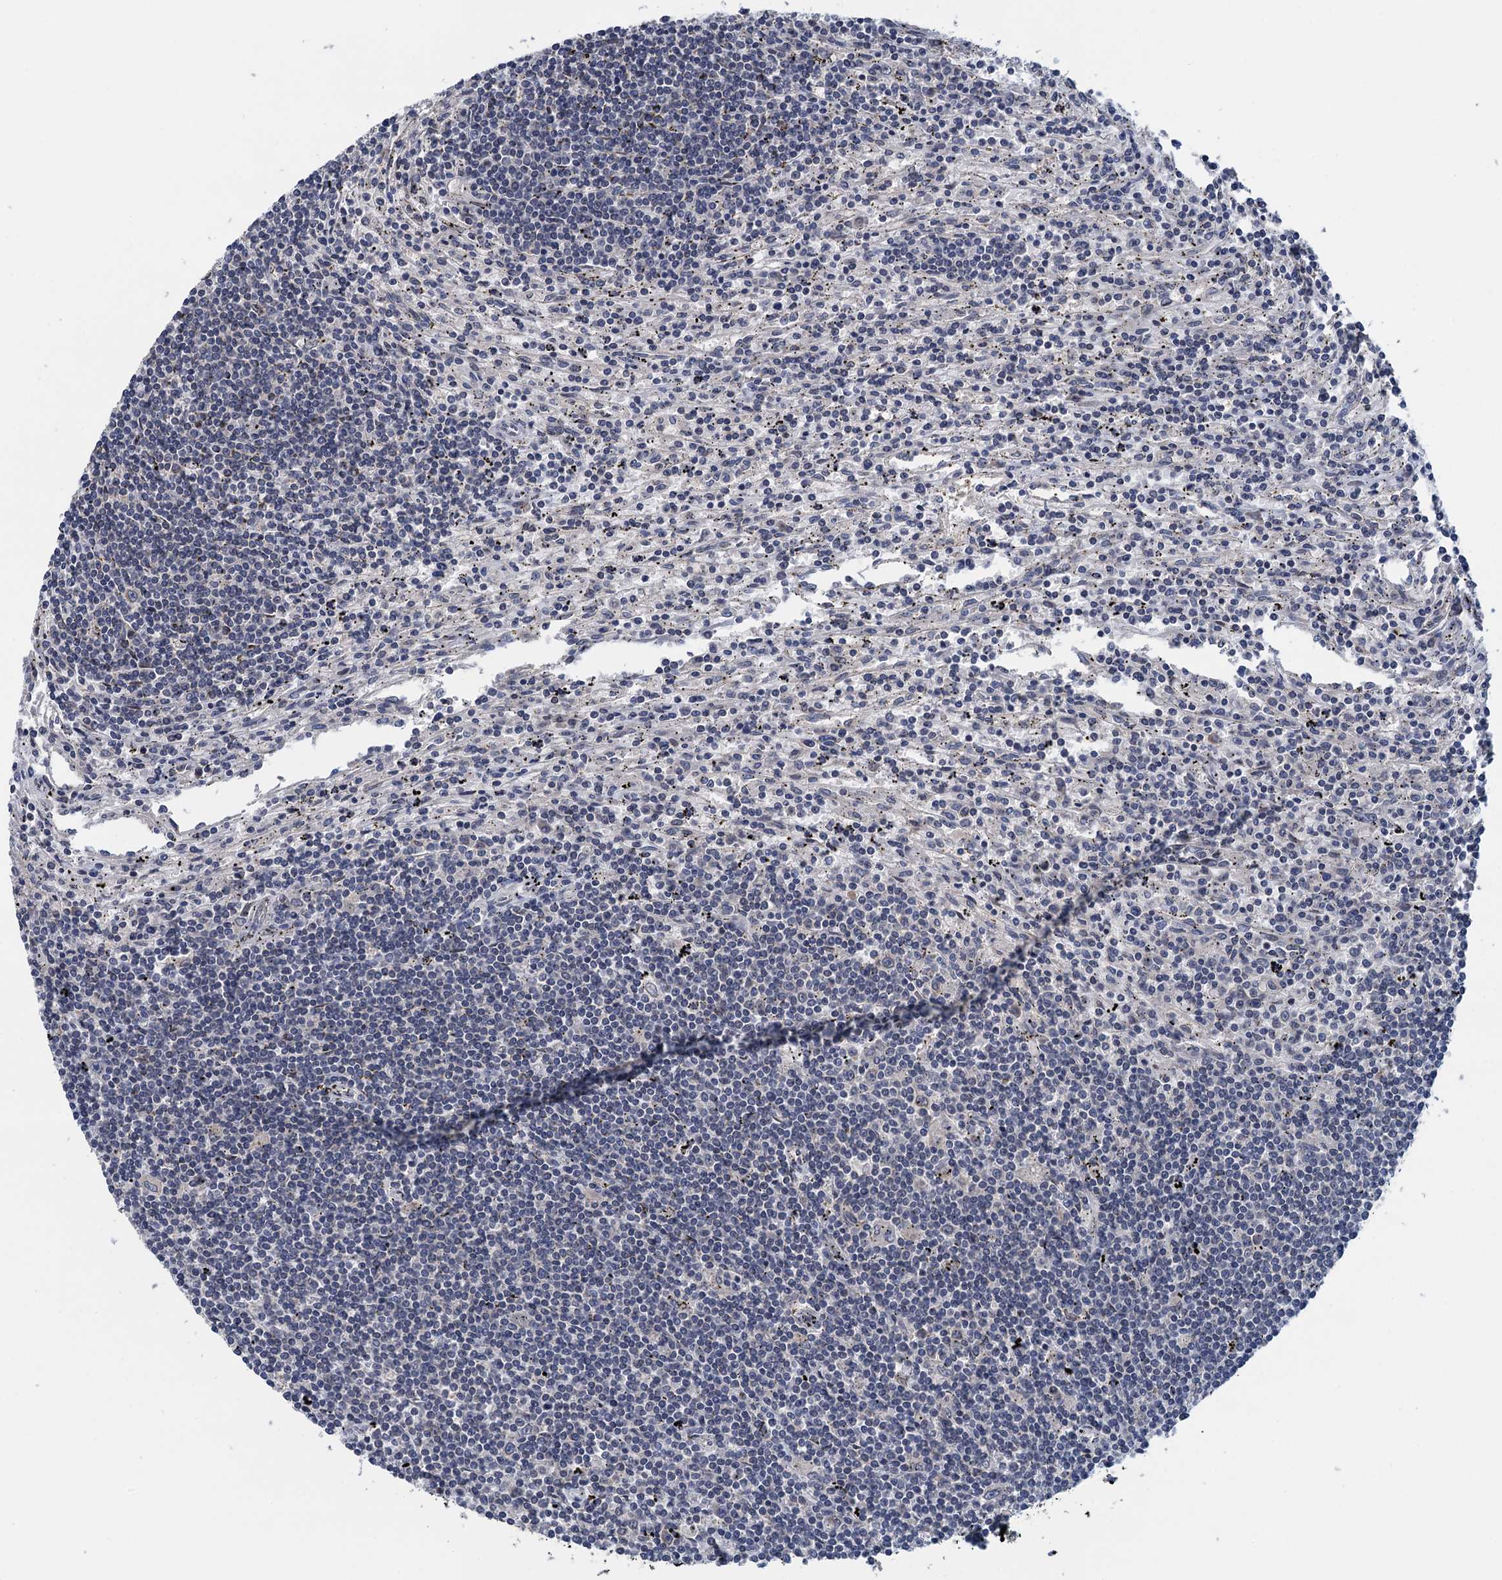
{"staining": {"intensity": "negative", "quantity": "none", "location": "none"}, "tissue": "lymphoma", "cell_type": "Tumor cells", "image_type": "cancer", "snomed": [{"axis": "morphology", "description": "Malignant lymphoma, non-Hodgkin's type, Low grade"}, {"axis": "topography", "description": "Spleen"}], "caption": "DAB immunohistochemical staining of low-grade malignant lymphoma, non-Hodgkin's type demonstrates no significant expression in tumor cells. (DAB (3,3'-diaminobenzidine) immunohistochemistry with hematoxylin counter stain).", "gene": "CTU2", "patient": {"sex": "male", "age": 76}}